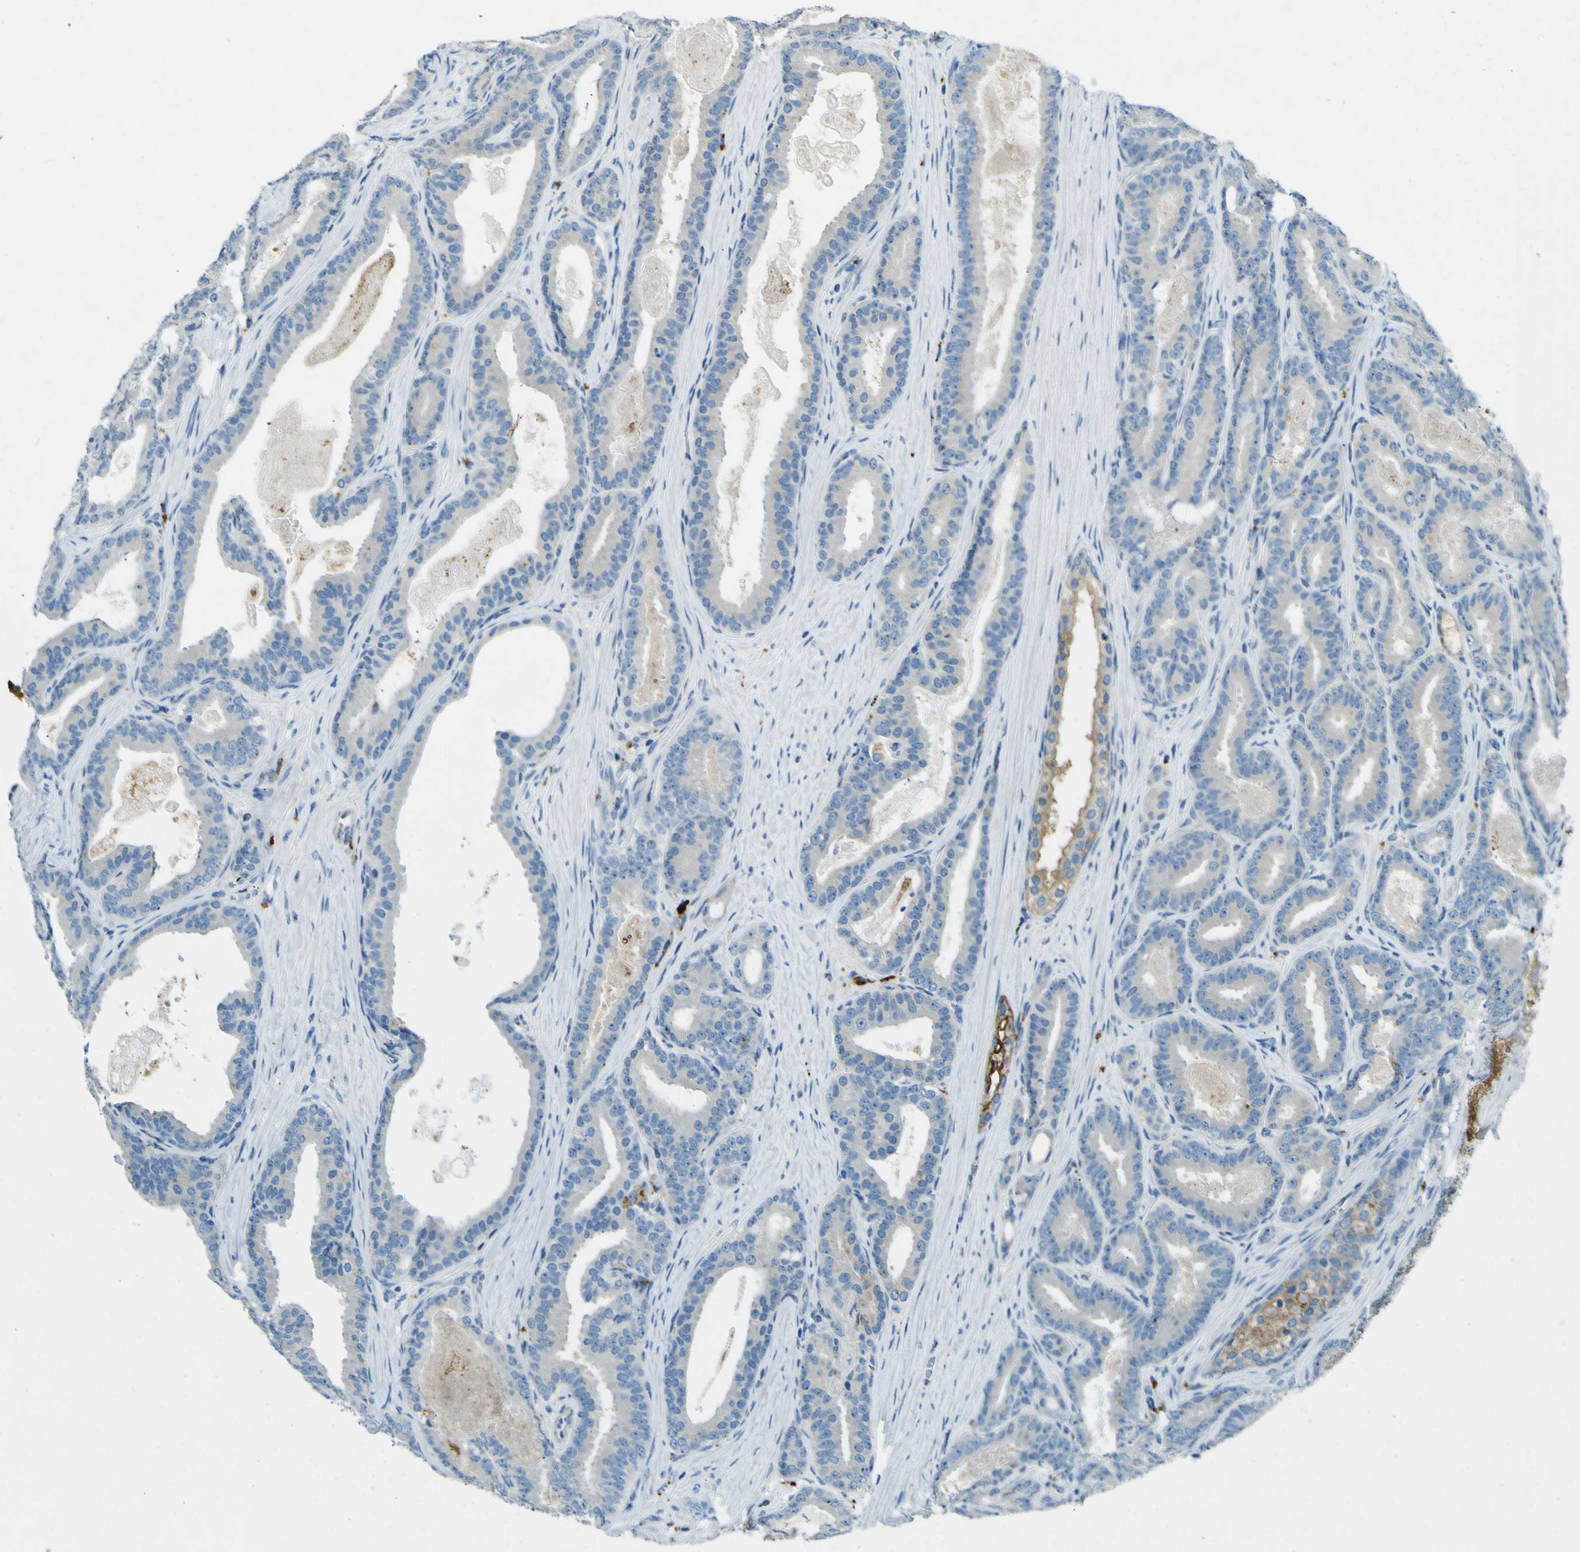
{"staining": {"intensity": "negative", "quantity": "none", "location": "none"}, "tissue": "prostate cancer", "cell_type": "Tumor cells", "image_type": "cancer", "snomed": [{"axis": "morphology", "description": "Adenocarcinoma, High grade"}, {"axis": "topography", "description": "Prostate"}], "caption": "Tumor cells are negative for brown protein staining in adenocarcinoma (high-grade) (prostate).", "gene": "PDE9A", "patient": {"sex": "male", "age": 60}}